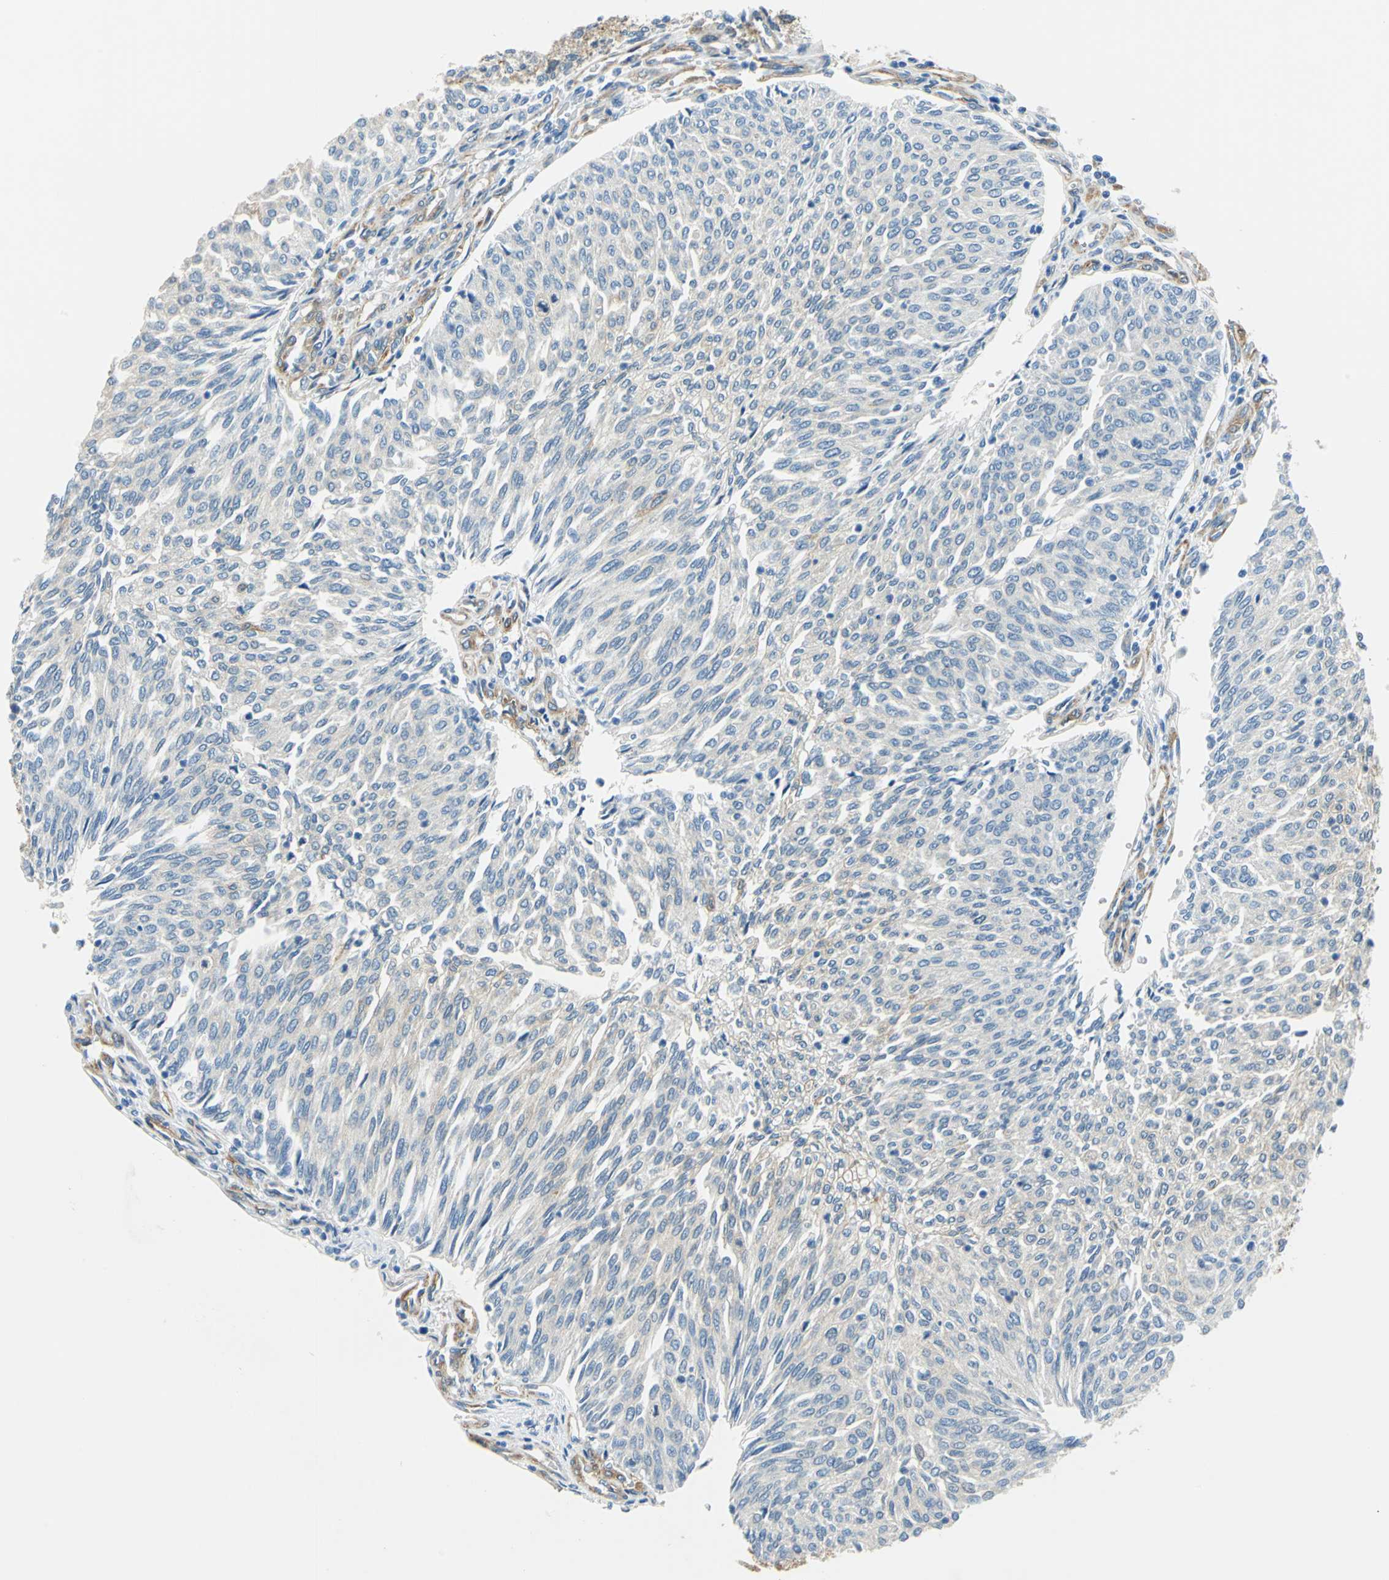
{"staining": {"intensity": "weak", "quantity": "<25%", "location": "cytoplasmic/membranous"}, "tissue": "urothelial cancer", "cell_type": "Tumor cells", "image_type": "cancer", "snomed": [{"axis": "morphology", "description": "Urothelial carcinoma, Low grade"}, {"axis": "topography", "description": "Urinary bladder"}], "caption": "The photomicrograph shows no staining of tumor cells in urothelial cancer.", "gene": "AKAP12", "patient": {"sex": "female", "age": 79}}